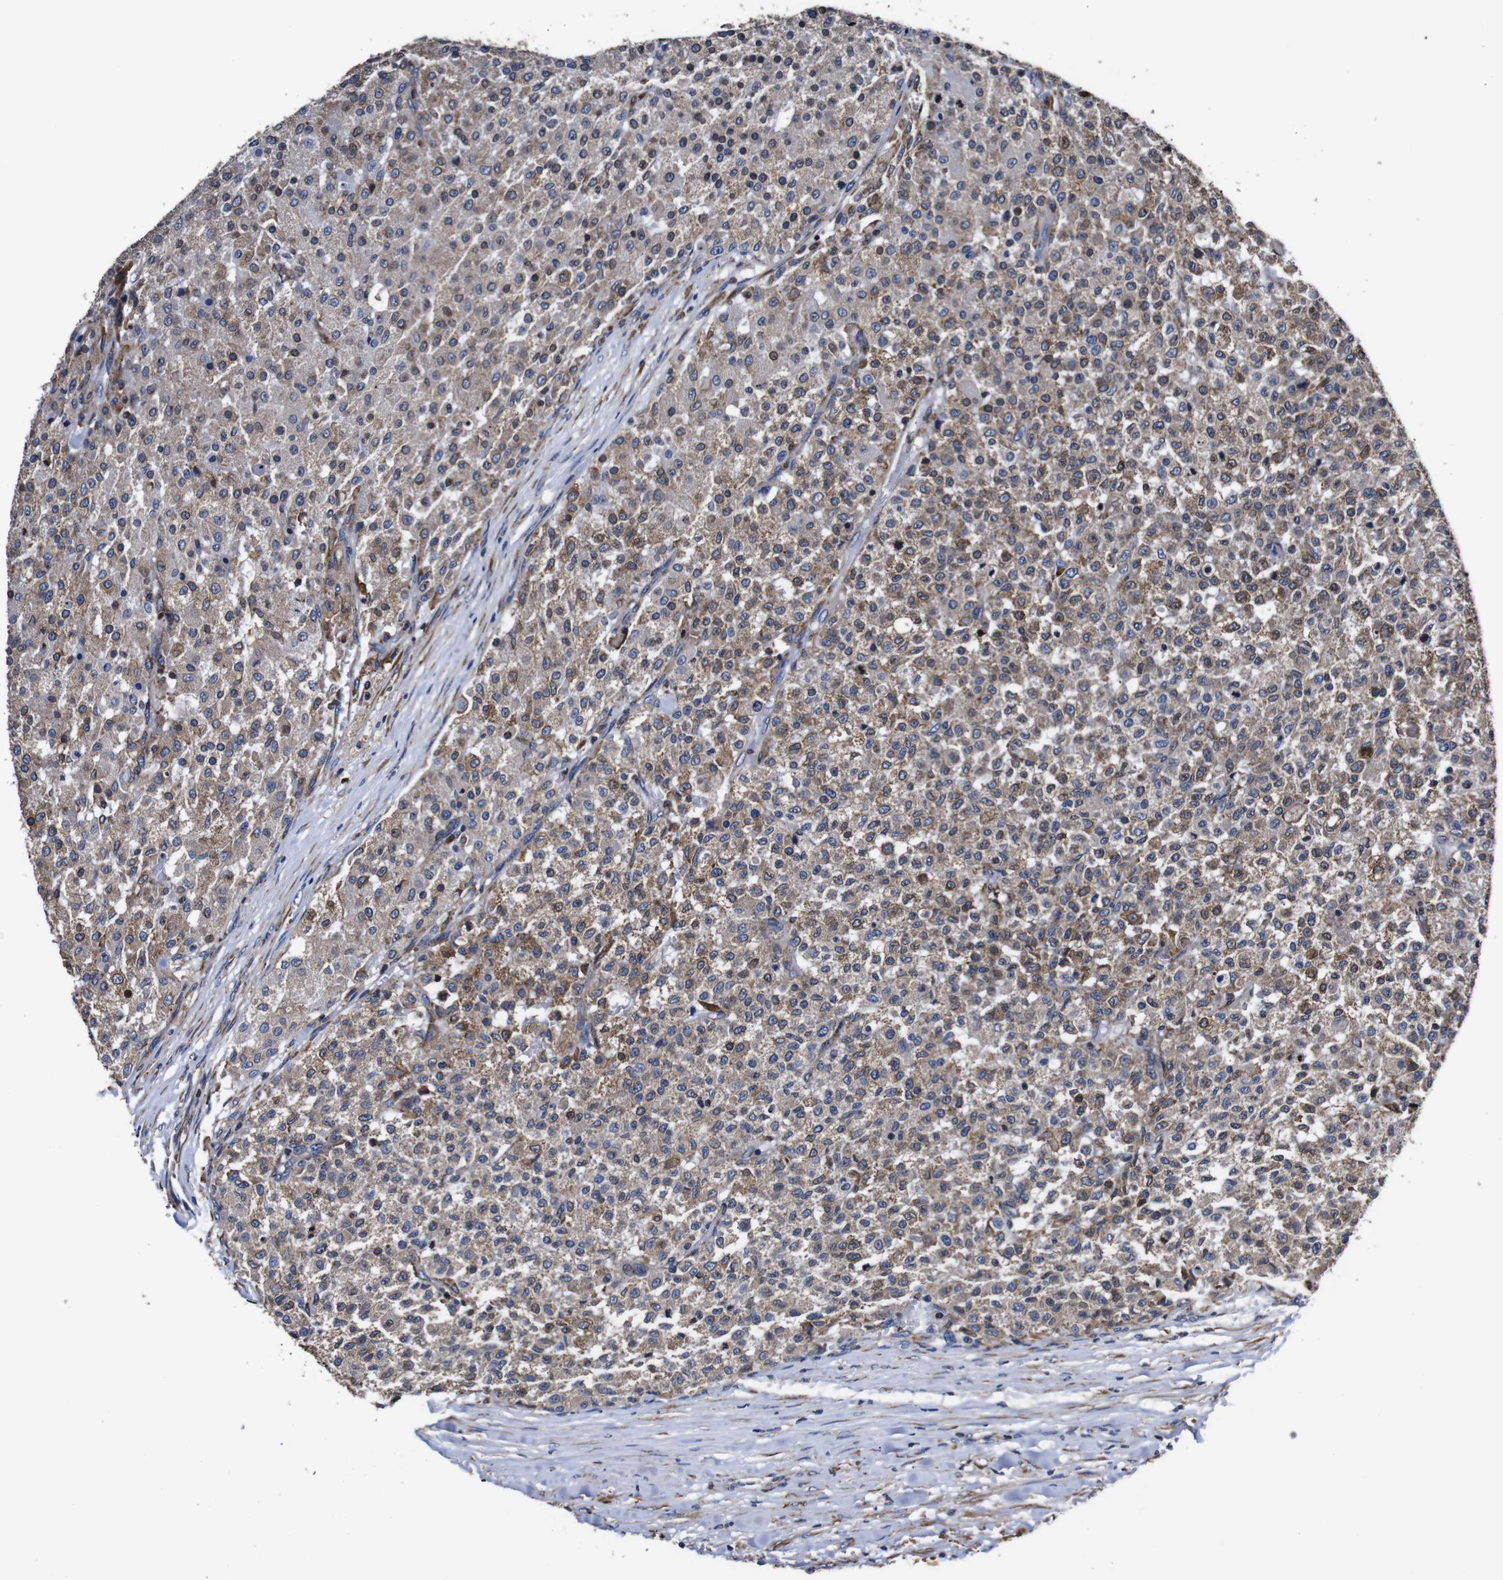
{"staining": {"intensity": "moderate", "quantity": ">75%", "location": "cytoplasmic/membranous"}, "tissue": "testis cancer", "cell_type": "Tumor cells", "image_type": "cancer", "snomed": [{"axis": "morphology", "description": "Seminoma, NOS"}, {"axis": "topography", "description": "Testis"}], "caption": "The immunohistochemical stain highlights moderate cytoplasmic/membranous staining in tumor cells of testis seminoma tissue. (Brightfield microscopy of DAB IHC at high magnification).", "gene": "PPIB", "patient": {"sex": "male", "age": 59}}